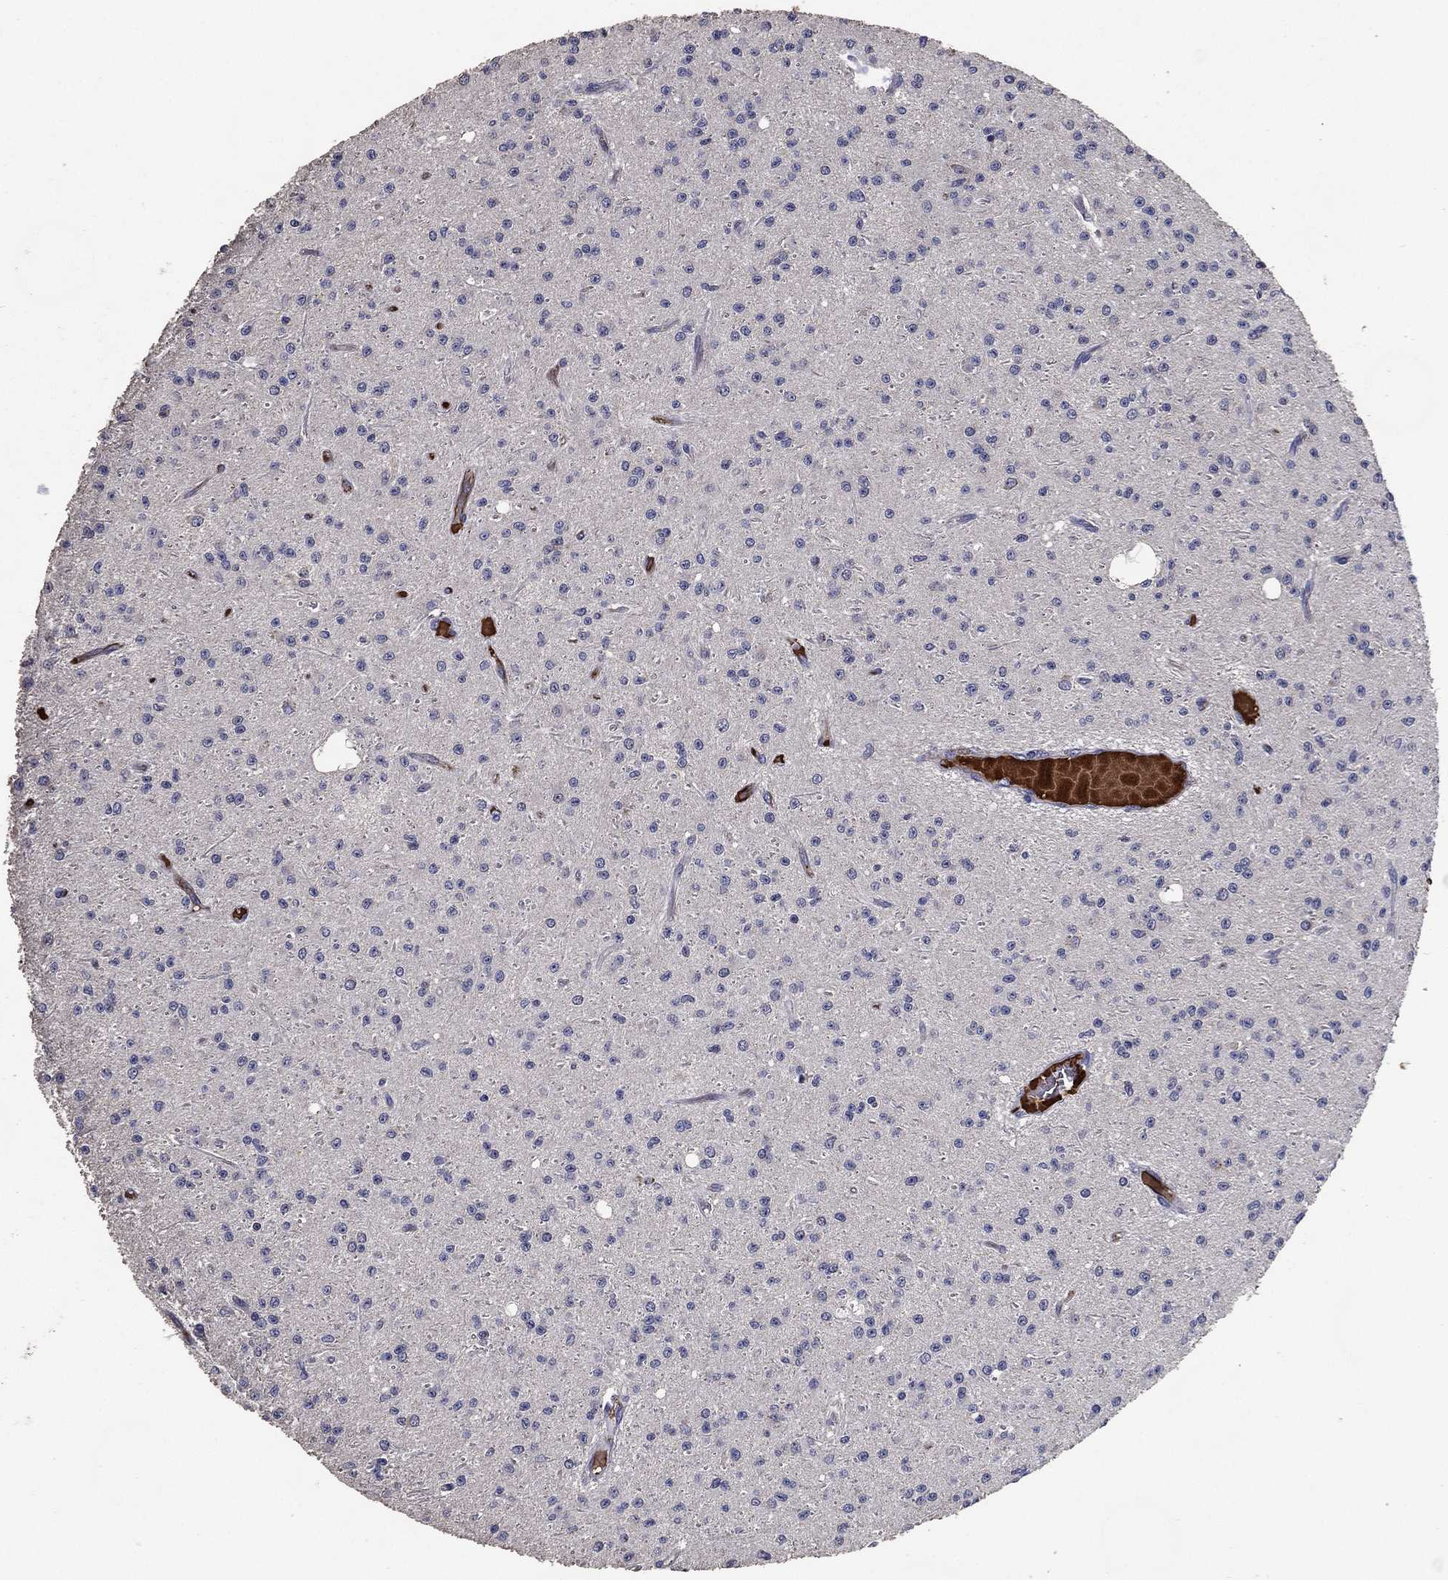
{"staining": {"intensity": "negative", "quantity": "none", "location": "none"}, "tissue": "glioma", "cell_type": "Tumor cells", "image_type": "cancer", "snomed": [{"axis": "morphology", "description": "Glioma, malignant, Low grade"}, {"axis": "topography", "description": "Brain"}], "caption": "The photomicrograph displays no significant positivity in tumor cells of glioma.", "gene": "EFNA1", "patient": {"sex": "male", "age": 27}}